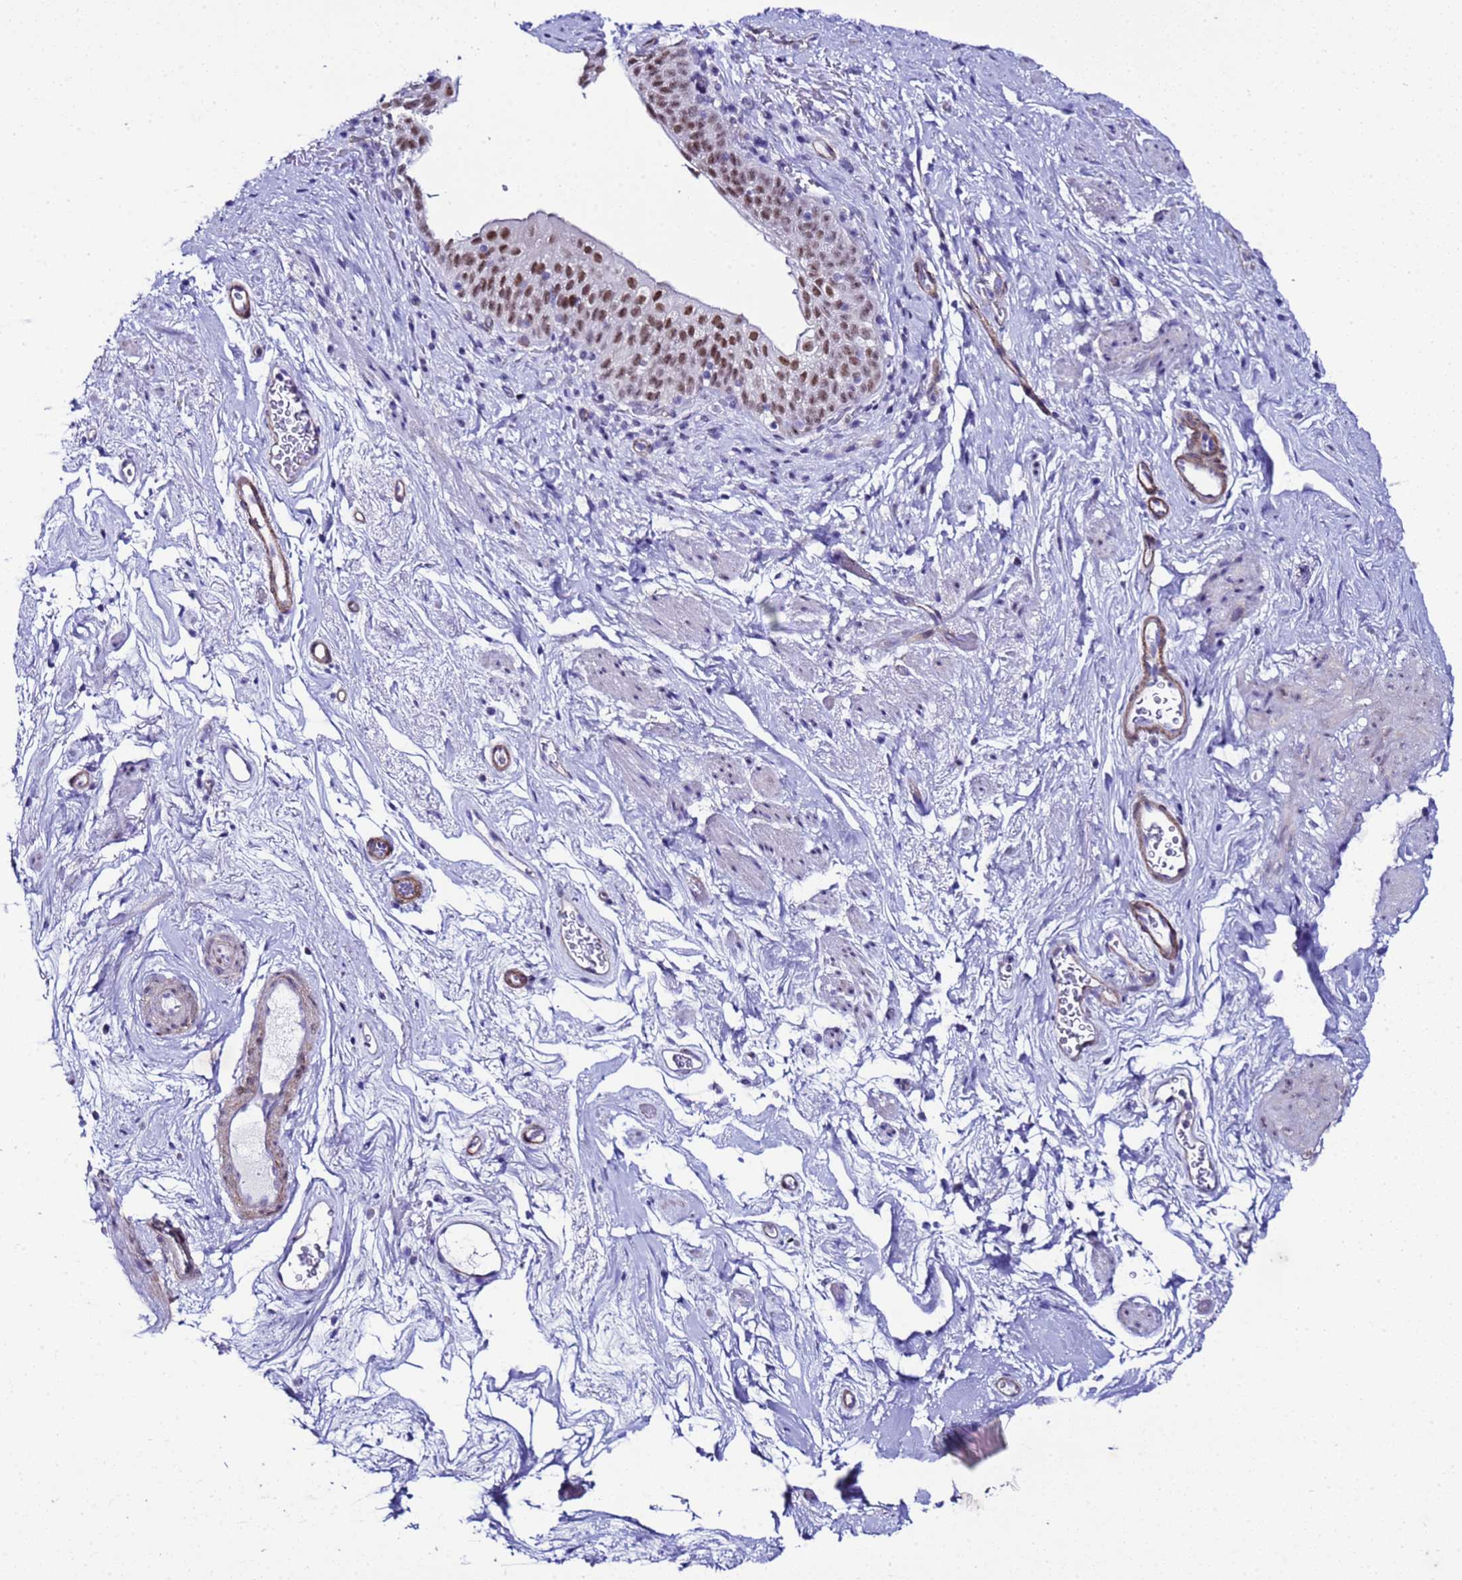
{"staining": {"intensity": "negative", "quantity": "none", "location": "none"}, "tissue": "smooth muscle", "cell_type": "Smooth muscle cells", "image_type": "normal", "snomed": [{"axis": "morphology", "description": "Normal tissue, NOS"}, {"axis": "topography", "description": "Smooth muscle"}, {"axis": "topography", "description": "Peripheral nerve tissue"}], "caption": "High power microscopy micrograph of an IHC histopathology image of normal smooth muscle, revealing no significant staining in smooth muscle cells. Nuclei are stained in blue.", "gene": "BCL7A", "patient": {"sex": "male", "age": 69}}